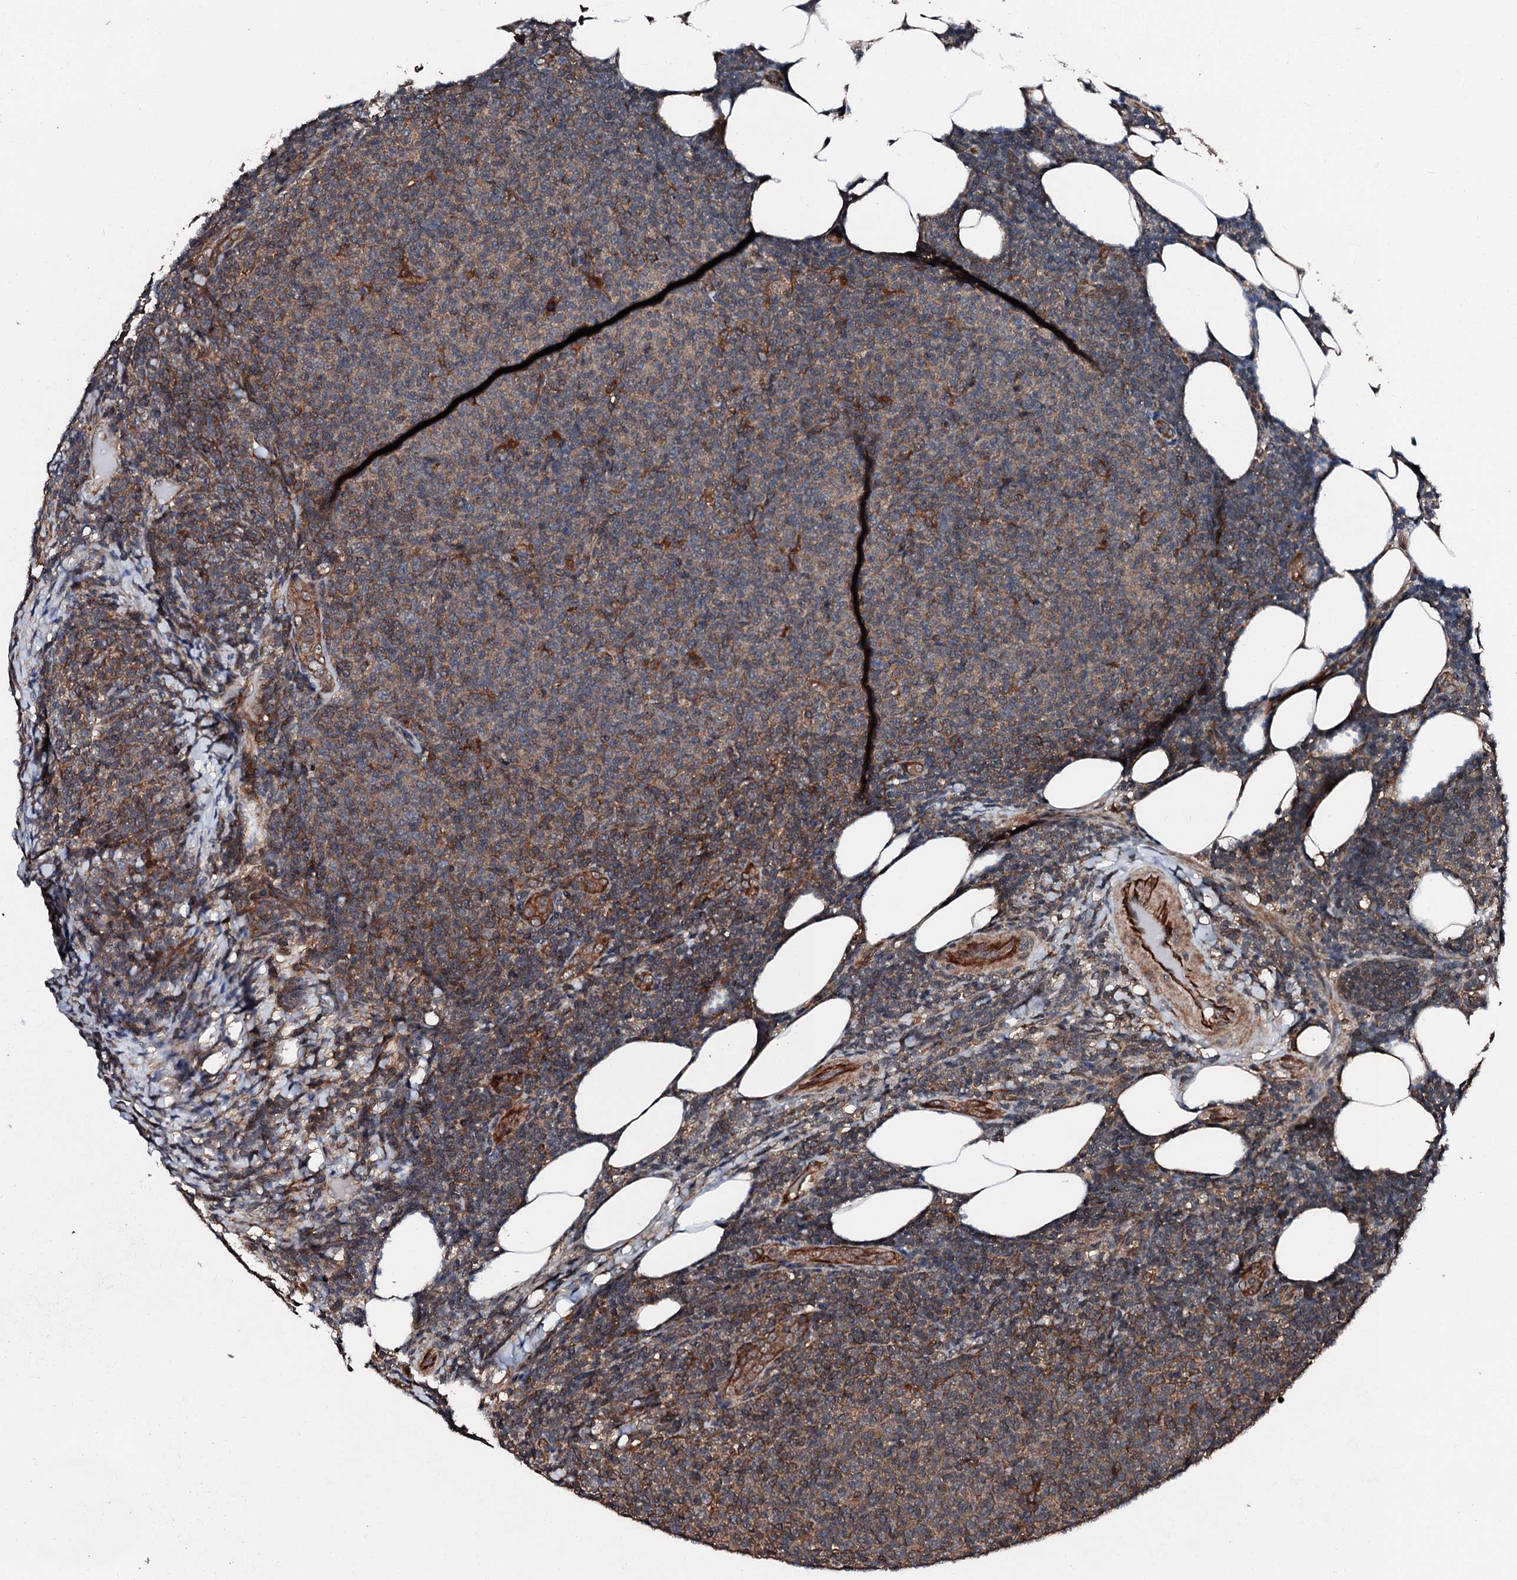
{"staining": {"intensity": "moderate", "quantity": "25%-75%", "location": "cytoplasmic/membranous"}, "tissue": "lymphoma", "cell_type": "Tumor cells", "image_type": "cancer", "snomed": [{"axis": "morphology", "description": "Malignant lymphoma, non-Hodgkin's type, Low grade"}, {"axis": "topography", "description": "Lymph node"}], "caption": "Protein staining of lymphoma tissue exhibits moderate cytoplasmic/membranous positivity in about 25%-75% of tumor cells.", "gene": "FGD4", "patient": {"sex": "male", "age": 66}}